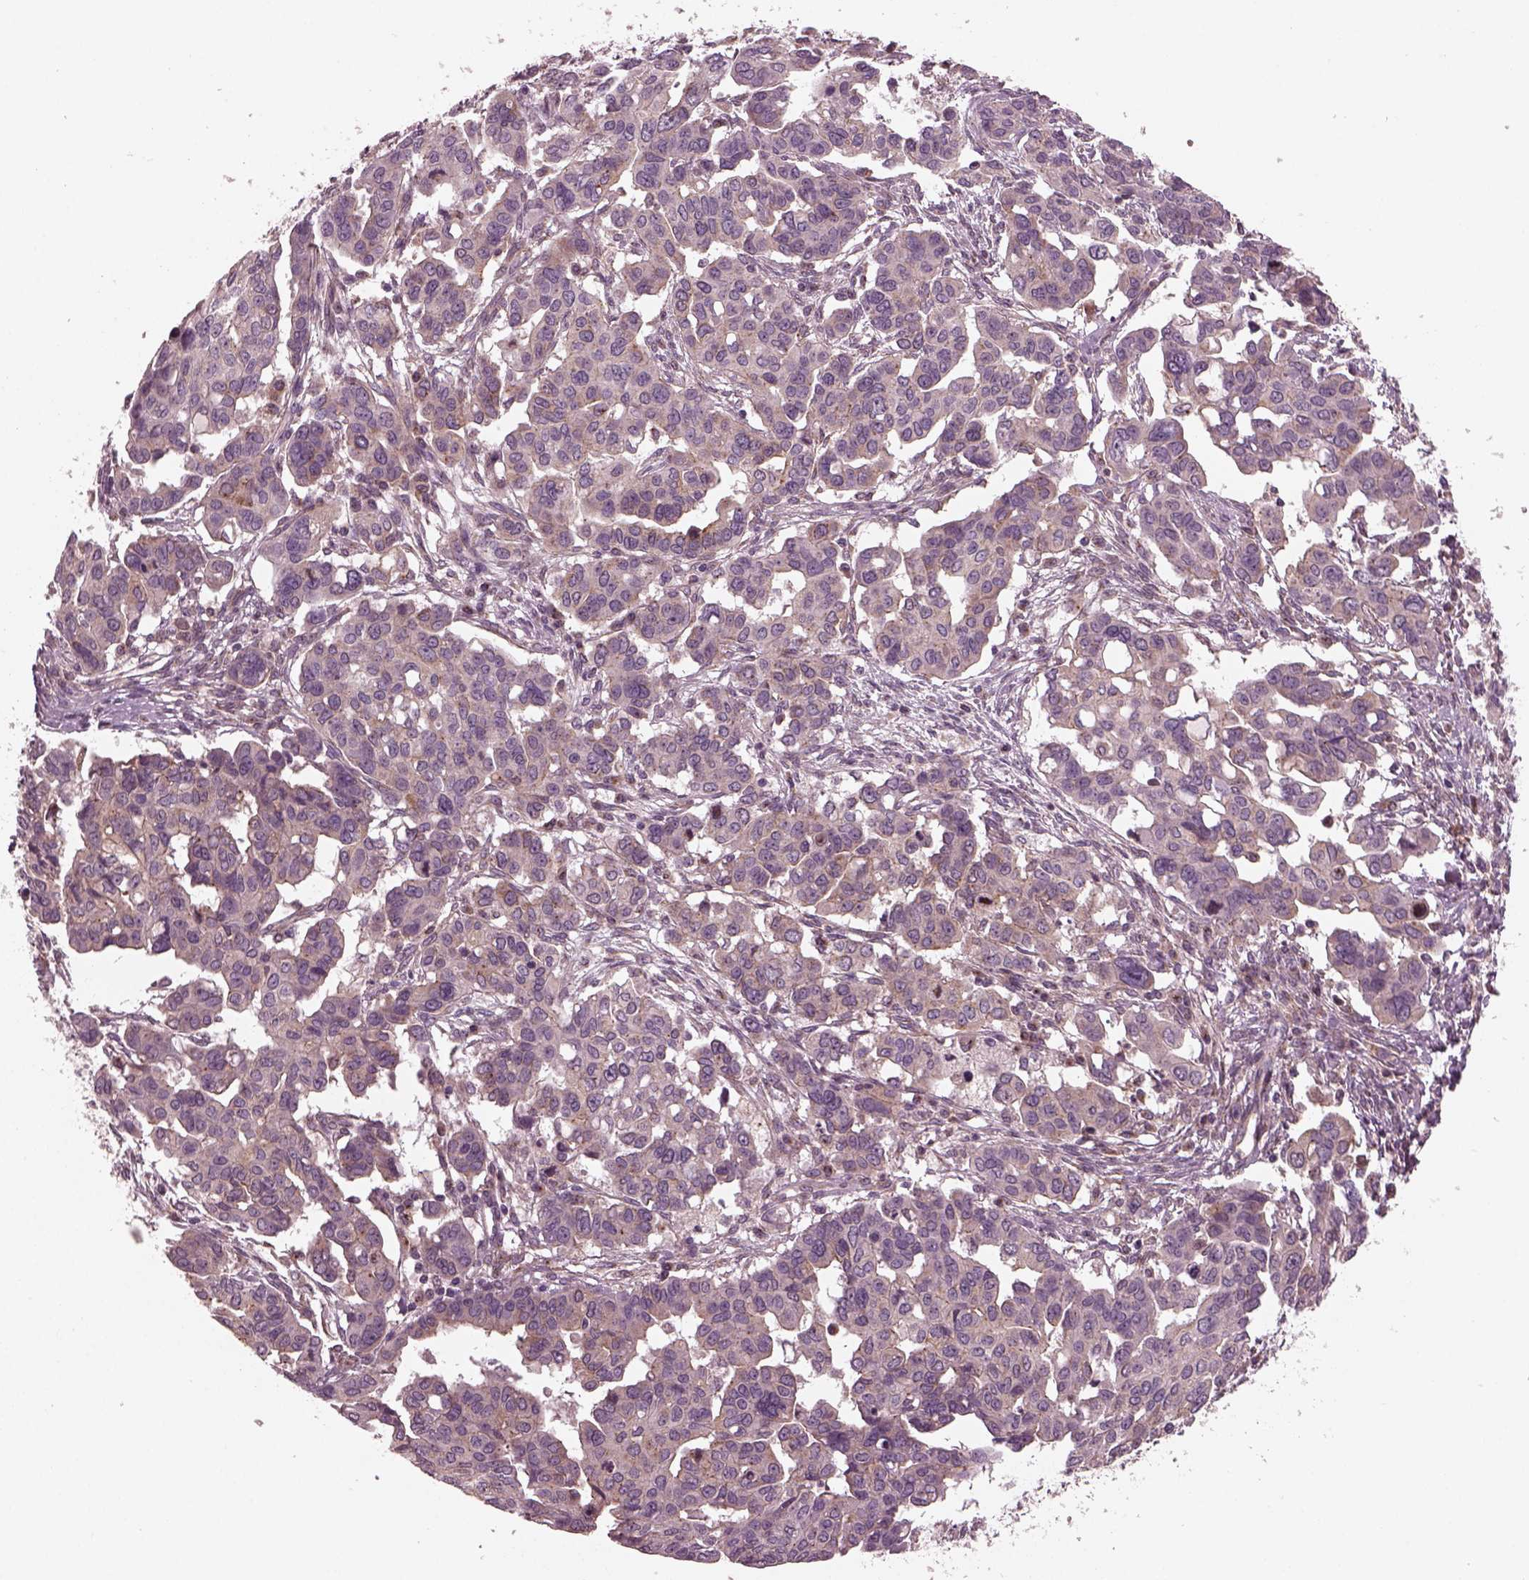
{"staining": {"intensity": "moderate", "quantity": ">75%", "location": "cytoplasmic/membranous"}, "tissue": "ovarian cancer", "cell_type": "Tumor cells", "image_type": "cancer", "snomed": [{"axis": "morphology", "description": "Carcinoma, endometroid"}, {"axis": "topography", "description": "Ovary"}], "caption": "A brown stain shows moderate cytoplasmic/membranous staining of a protein in human endometroid carcinoma (ovarian) tumor cells. Using DAB (brown) and hematoxylin (blue) stains, captured at high magnification using brightfield microscopy.", "gene": "TUBG1", "patient": {"sex": "female", "age": 78}}